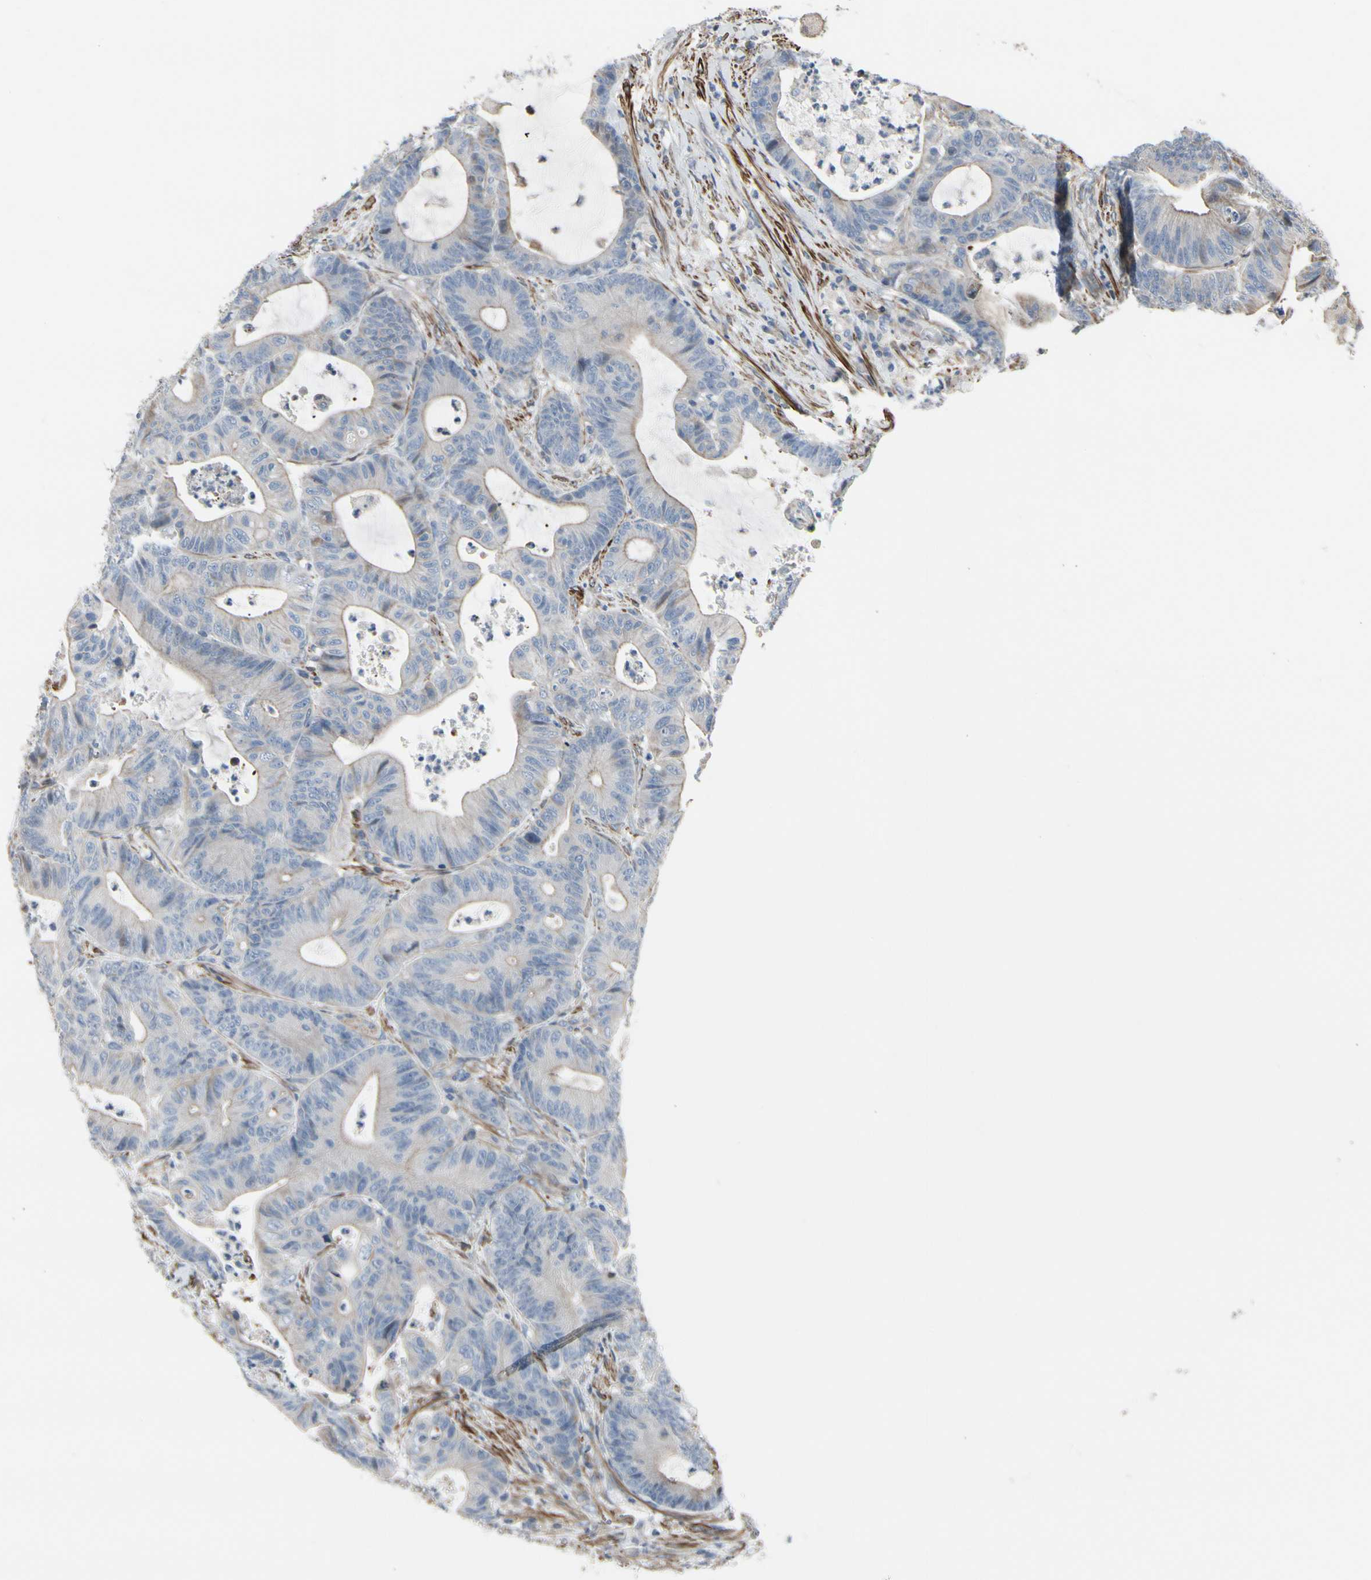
{"staining": {"intensity": "weak", "quantity": "25%-75%", "location": "cytoplasmic/membranous"}, "tissue": "colorectal cancer", "cell_type": "Tumor cells", "image_type": "cancer", "snomed": [{"axis": "morphology", "description": "Adenocarcinoma, NOS"}, {"axis": "topography", "description": "Colon"}], "caption": "Brown immunohistochemical staining in human adenocarcinoma (colorectal) reveals weak cytoplasmic/membranous staining in approximately 25%-75% of tumor cells.", "gene": "TPM1", "patient": {"sex": "female", "age": 84}}